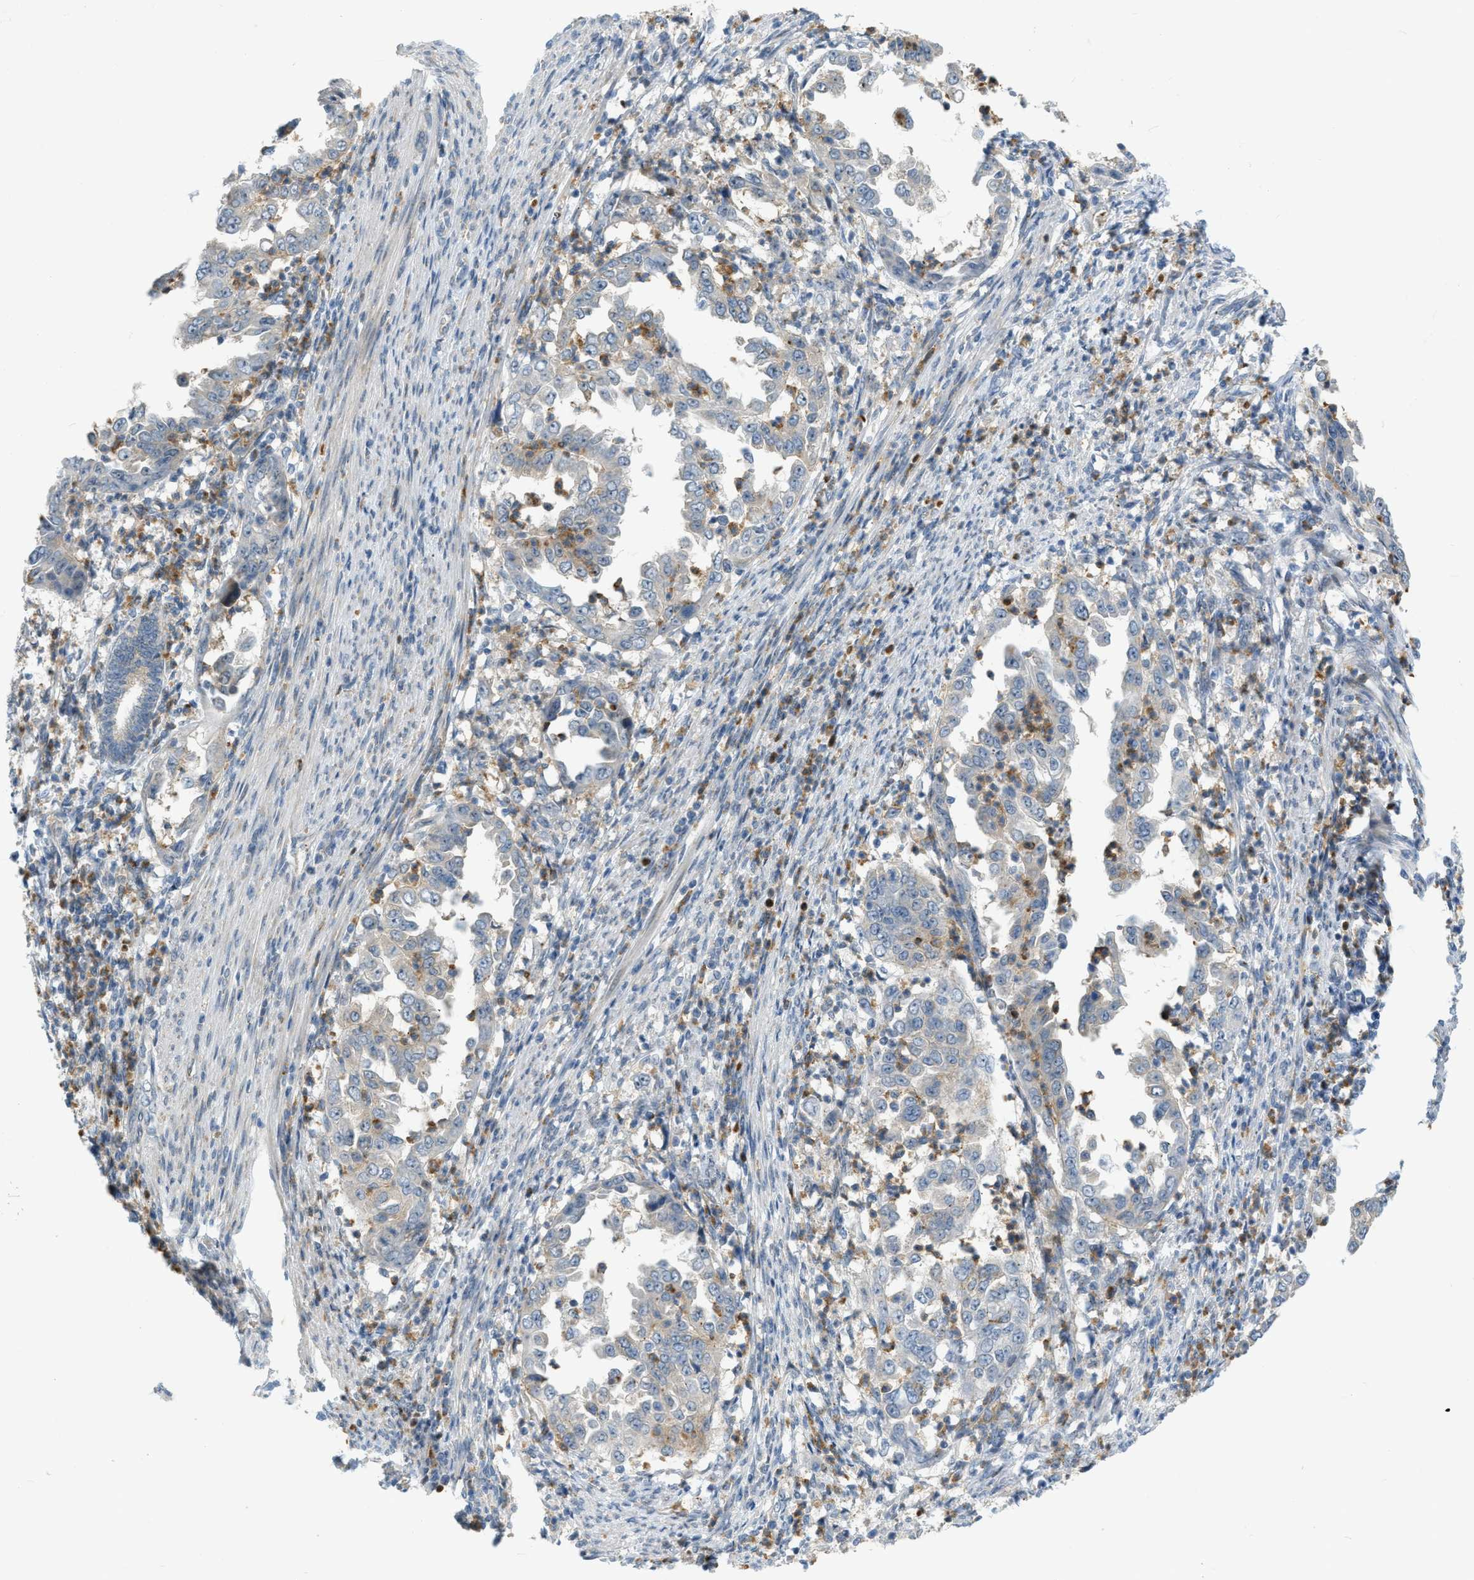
{"staining": {"intensity": "negative", "quantity": "none", "location": "none"}, "tissue": "endometrial cancer", "cell_type": "Tumor cells", "image_type": "cancer", "snomed": [{"axis": "morphology", "description": "Adenocarcinoma, NOS"}, {"axis": "topography", "description": "Endometrium"}], "caption": "Photomicrograph shows no significant protein positivity in tumor cells of endometrial cancer.", "gene": "ZNF408", "patient": {"sex": "female", "age": 85}}